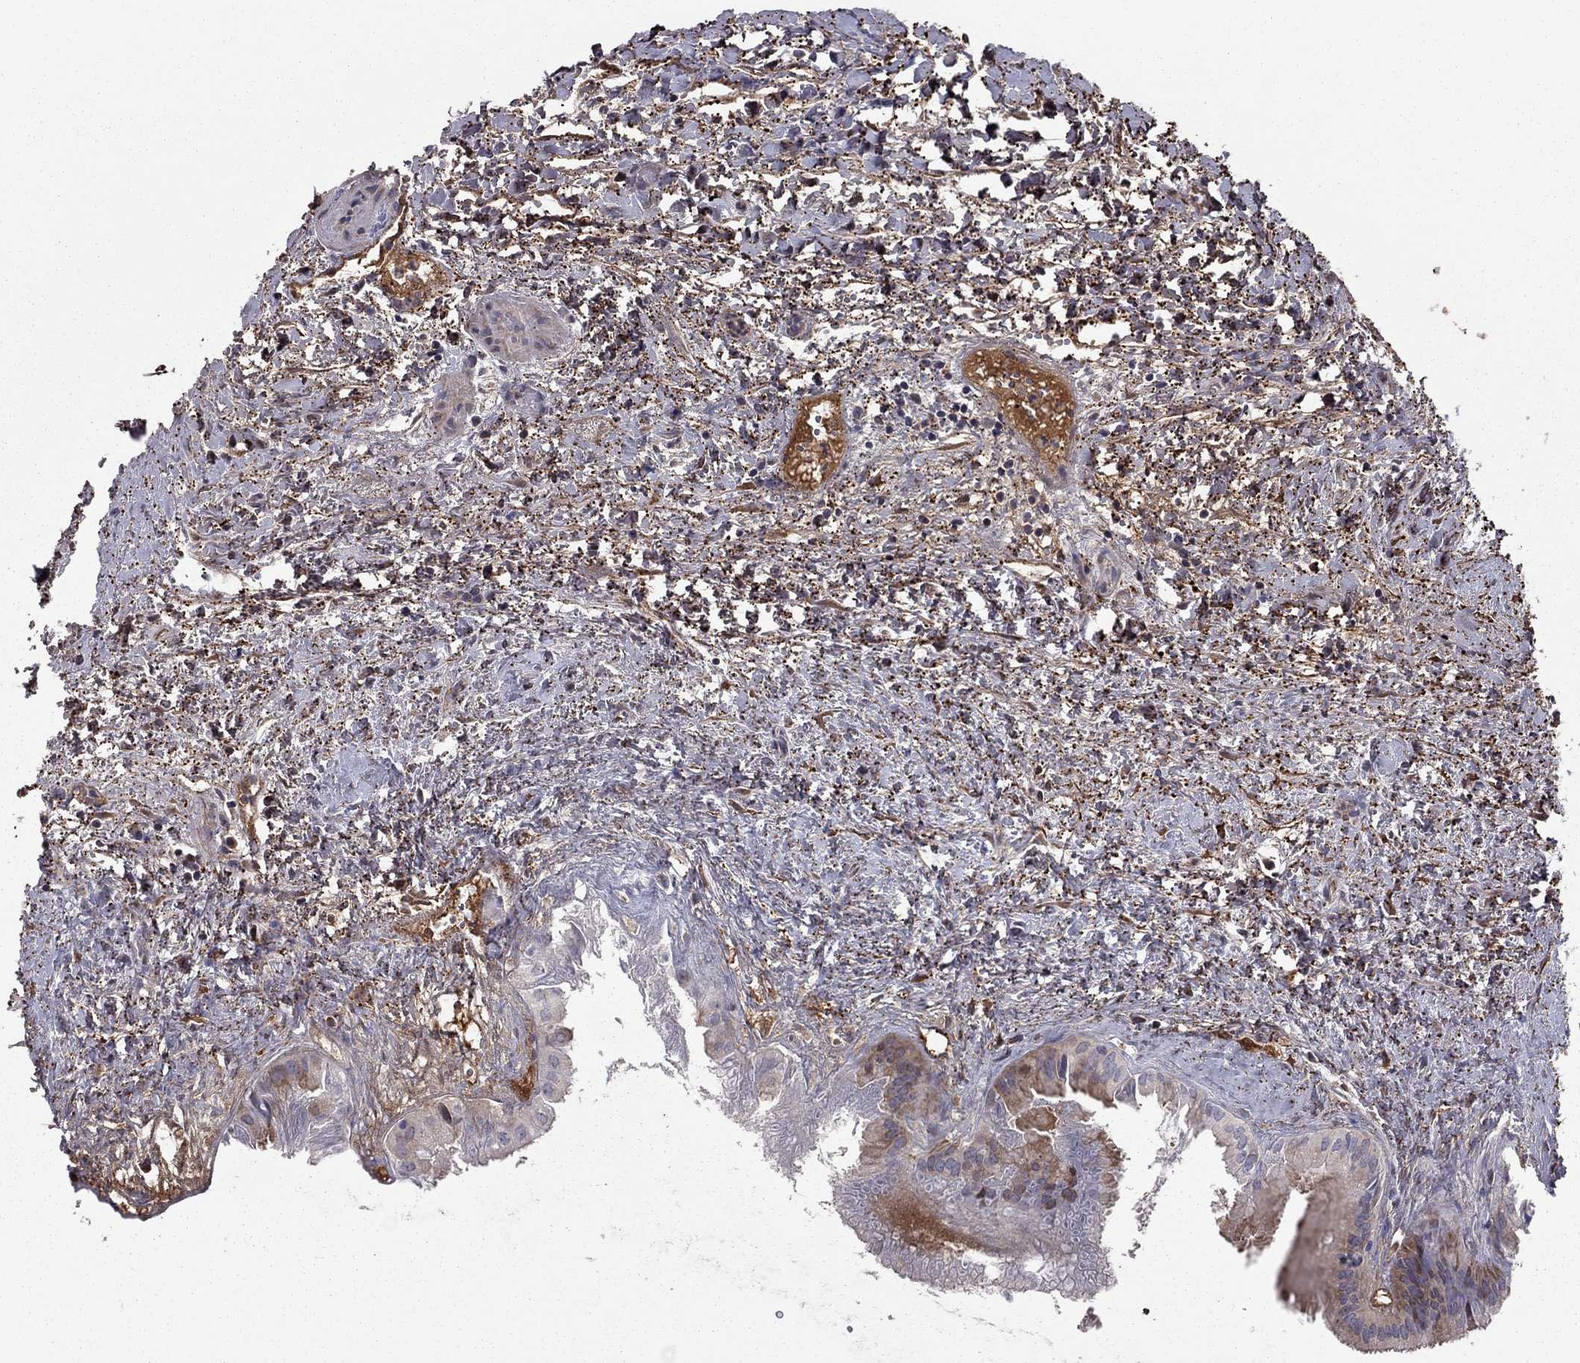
{"staining": {"intensity": "moderate", "quantity": "<25%", "location": "cytoplasmic/membranous"}, "tissue": "gallbladder", "cell_type": "Glandular cells", "image_type": "normal", "snomed": [{"axis": "morphology", "description": "Normal tissue, NOS"}, {"axis": "topography", "description": "Gallbladder"}], "caption": "IHC staining of unremarkable gallbladder, which reveals low levels of moderate cytoplasmic/membranous expression in approximately <25% of glandular cells indicating moderate cytoplasmic/membranous protein positivity. The staining was performed using DAB (3,3'-diaminobenzidine) (brown) for protein detection and nuclei were counterstained in hematoxylin (blue).", "gene": "DUSP7", "patient": {"sex": "male", "age": 70}}